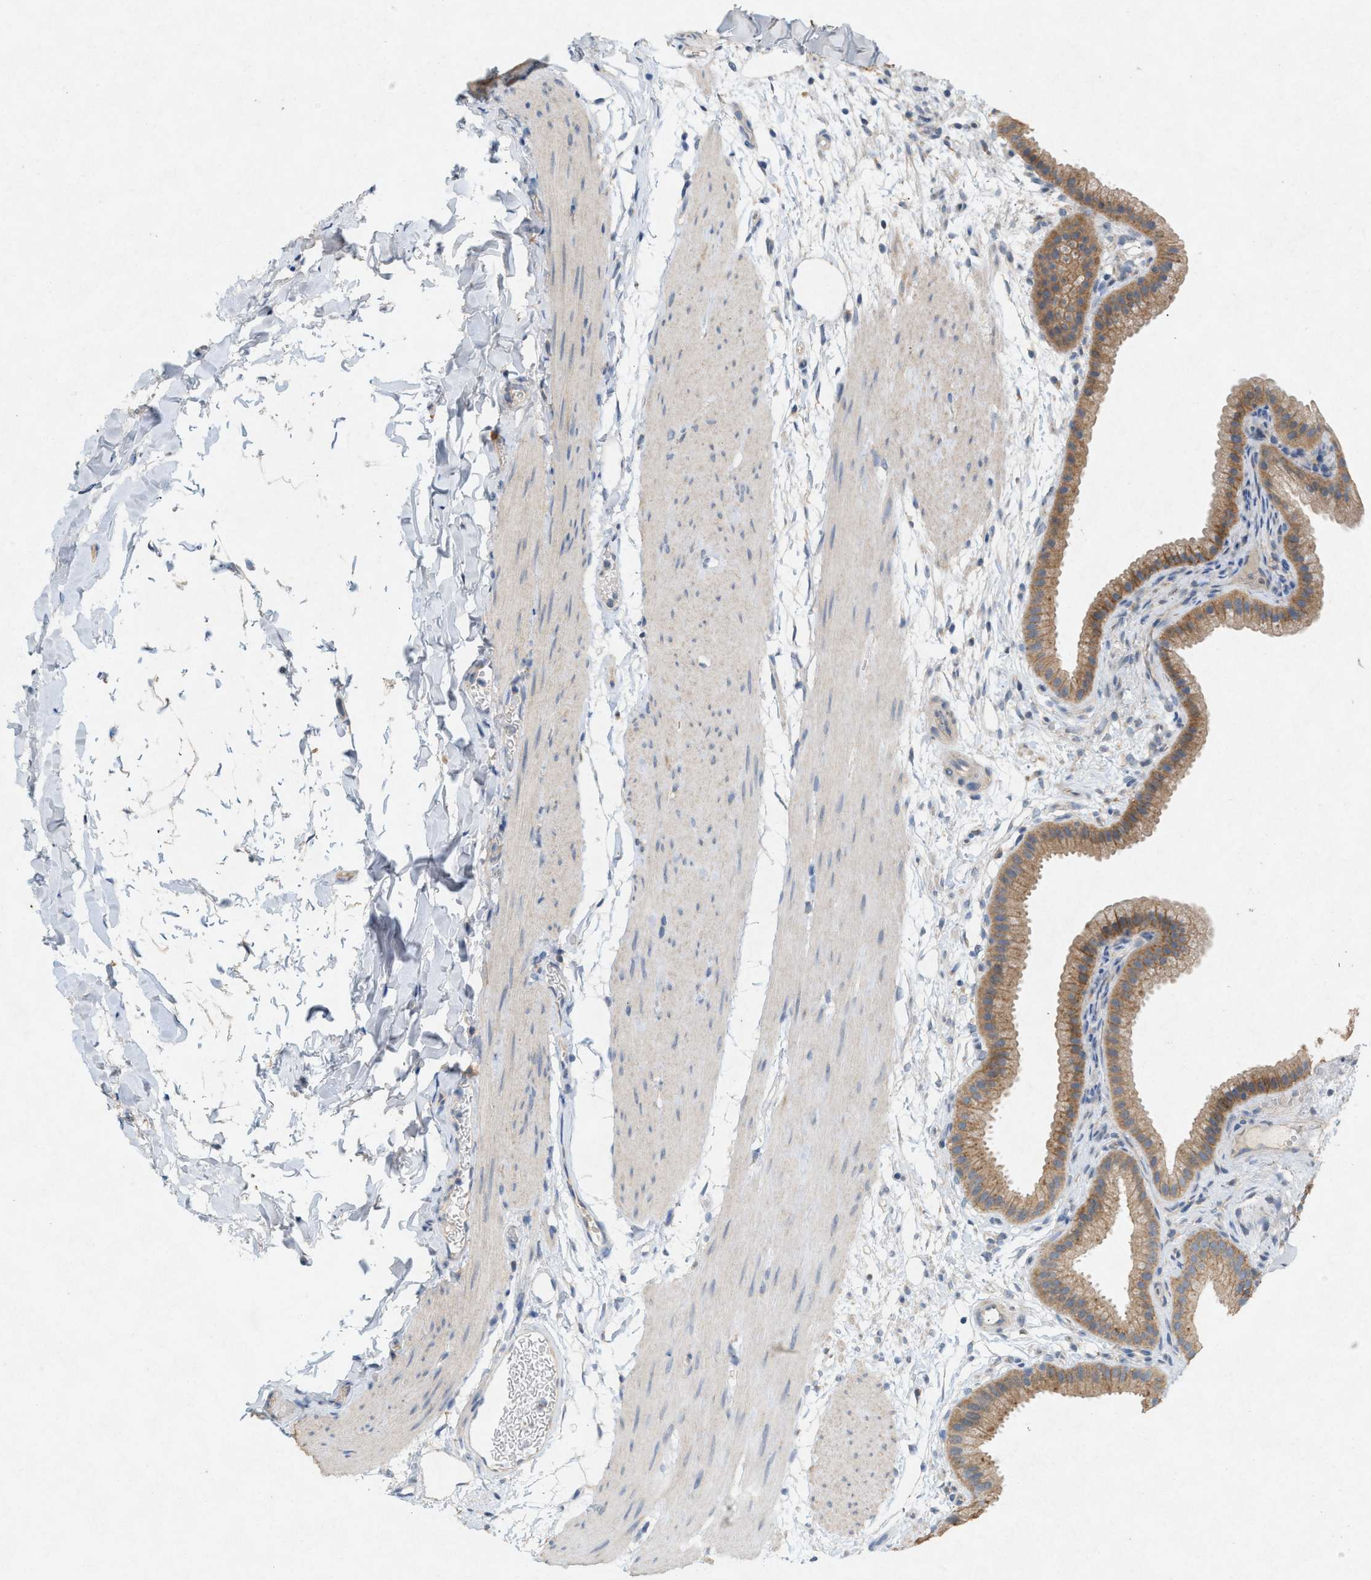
{"staining": {"intensity": "moderate", "quantity": ">75%", "location": "cytoplasmic/membranous"}, "tissue": "gallbladder", "cell_type": "Glandular cells", "image_type": "normal", "snomed": [{"axis": "morphology", "description": "Normal tissue, NOS"}, {"axis": "topography", "description": "Gallbladder"}], "caption": "Immunohistochemistry photomicrograph of normal human gallbladder stained for a protein (brown), which reveals medium levels of moderate cytoplasmic/membranous positivity in approximately >75% of glandular cells.", "gene": "DCAF7", "patient": {"sex": "female", "age": 64}}